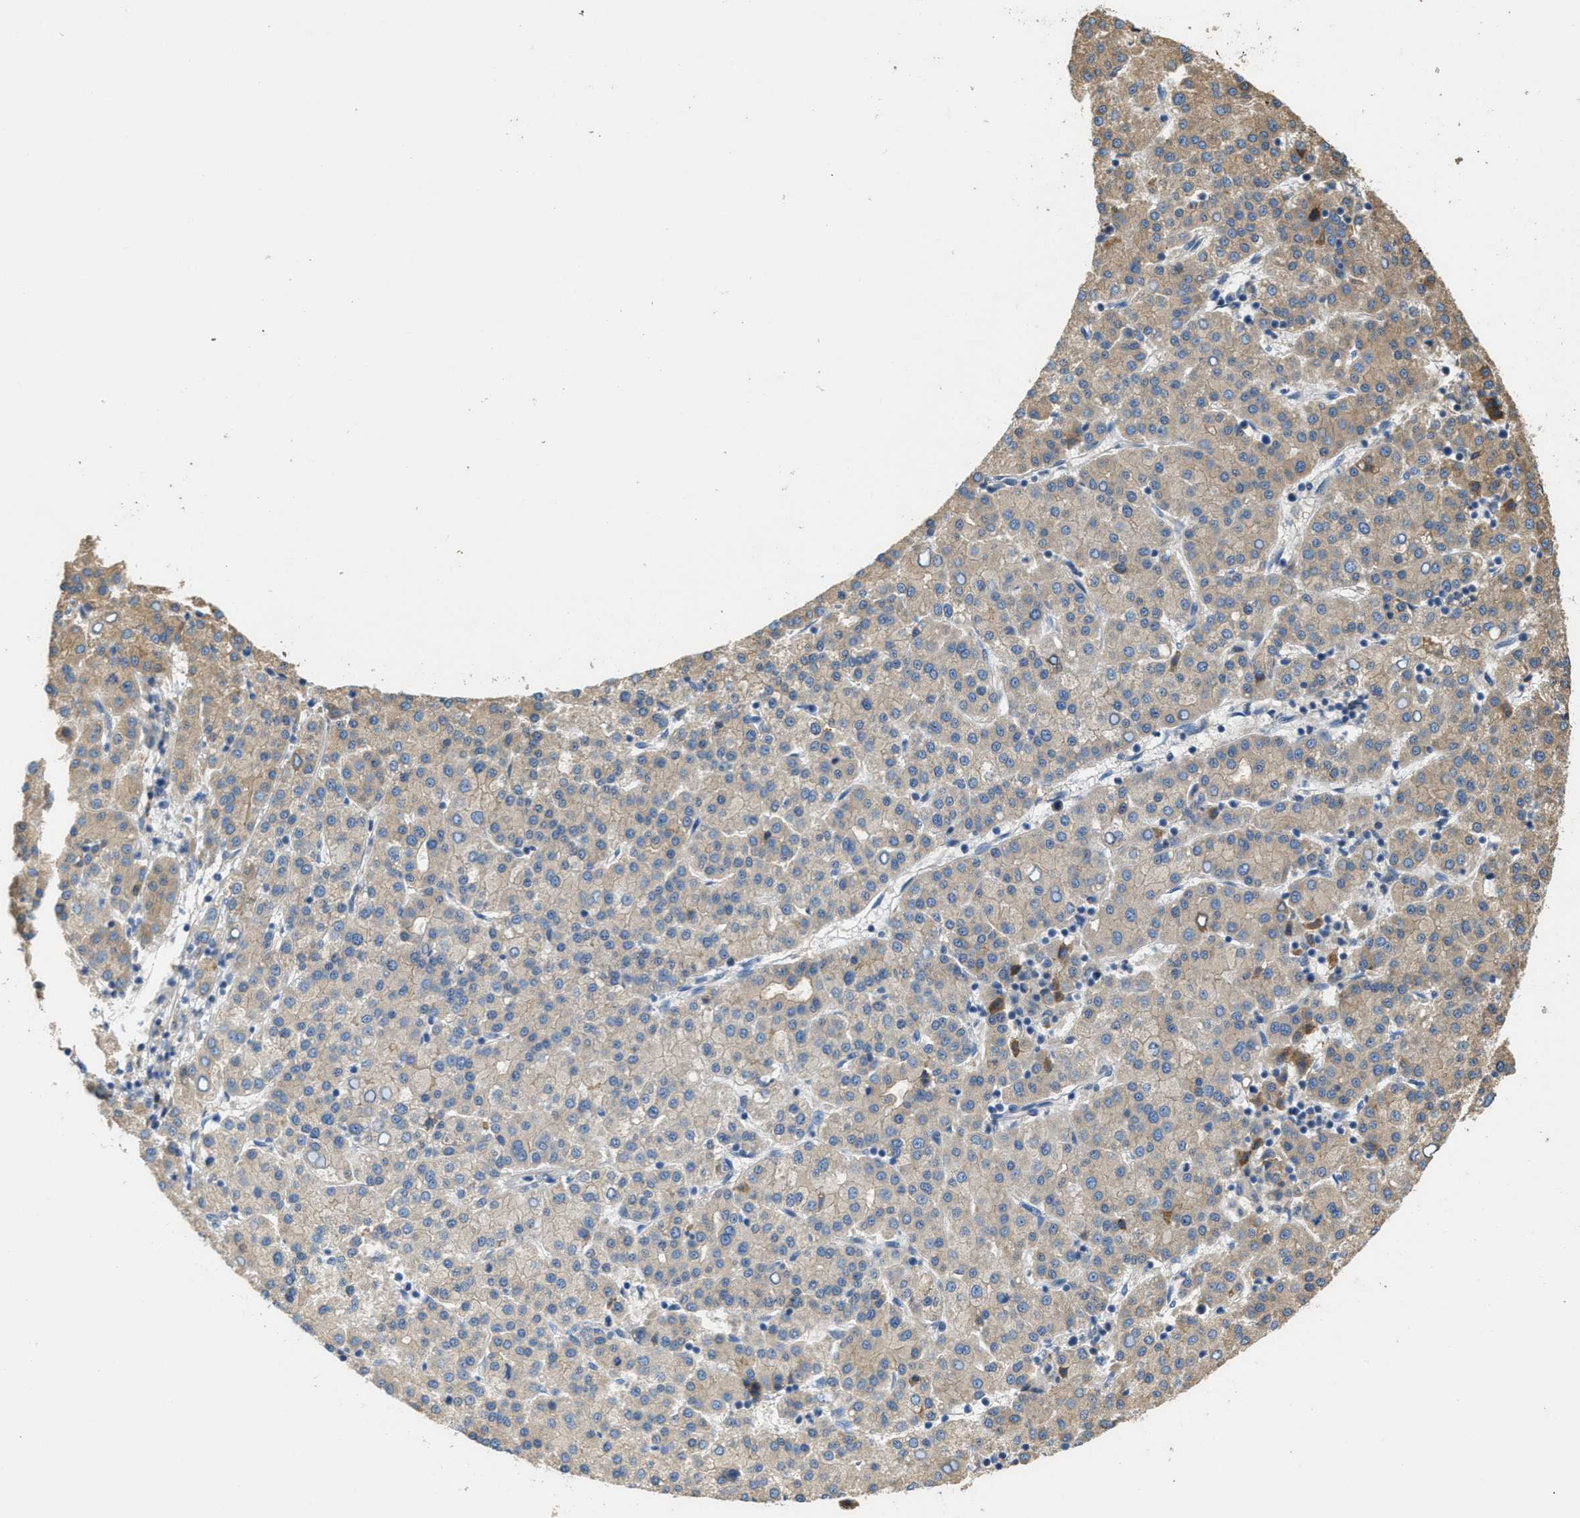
{"staining": {"intensity": "weak", "quantity": ">75%", "location": "cytoplasmic/membranous"}, "tissue": "liver cancer", "cell_type": "Tumor cells", "image_type": "cancer", "snomed": [{"axis": "morphology", "description": "Carcinoma, Hepatocellular, NOS"}, {"axis": "topography", "description": "Liver"}], "caption": "Immunohistochemistry (IHC) staining of liver hepatocellular carcinoma, which shows low levels of weak cytoplasmic/membranous positivity in about >75% of tumor cells indicating weak cytoplasmic/membranous protein staining. The staining was performed using DAB (3,3'-diaminobenzidine) (brown) for protein detection and nuclei were counterstained in hematoxylin (blue).", "gene": "RIPK2", "patient": {"sex": "female", "age": 58}}